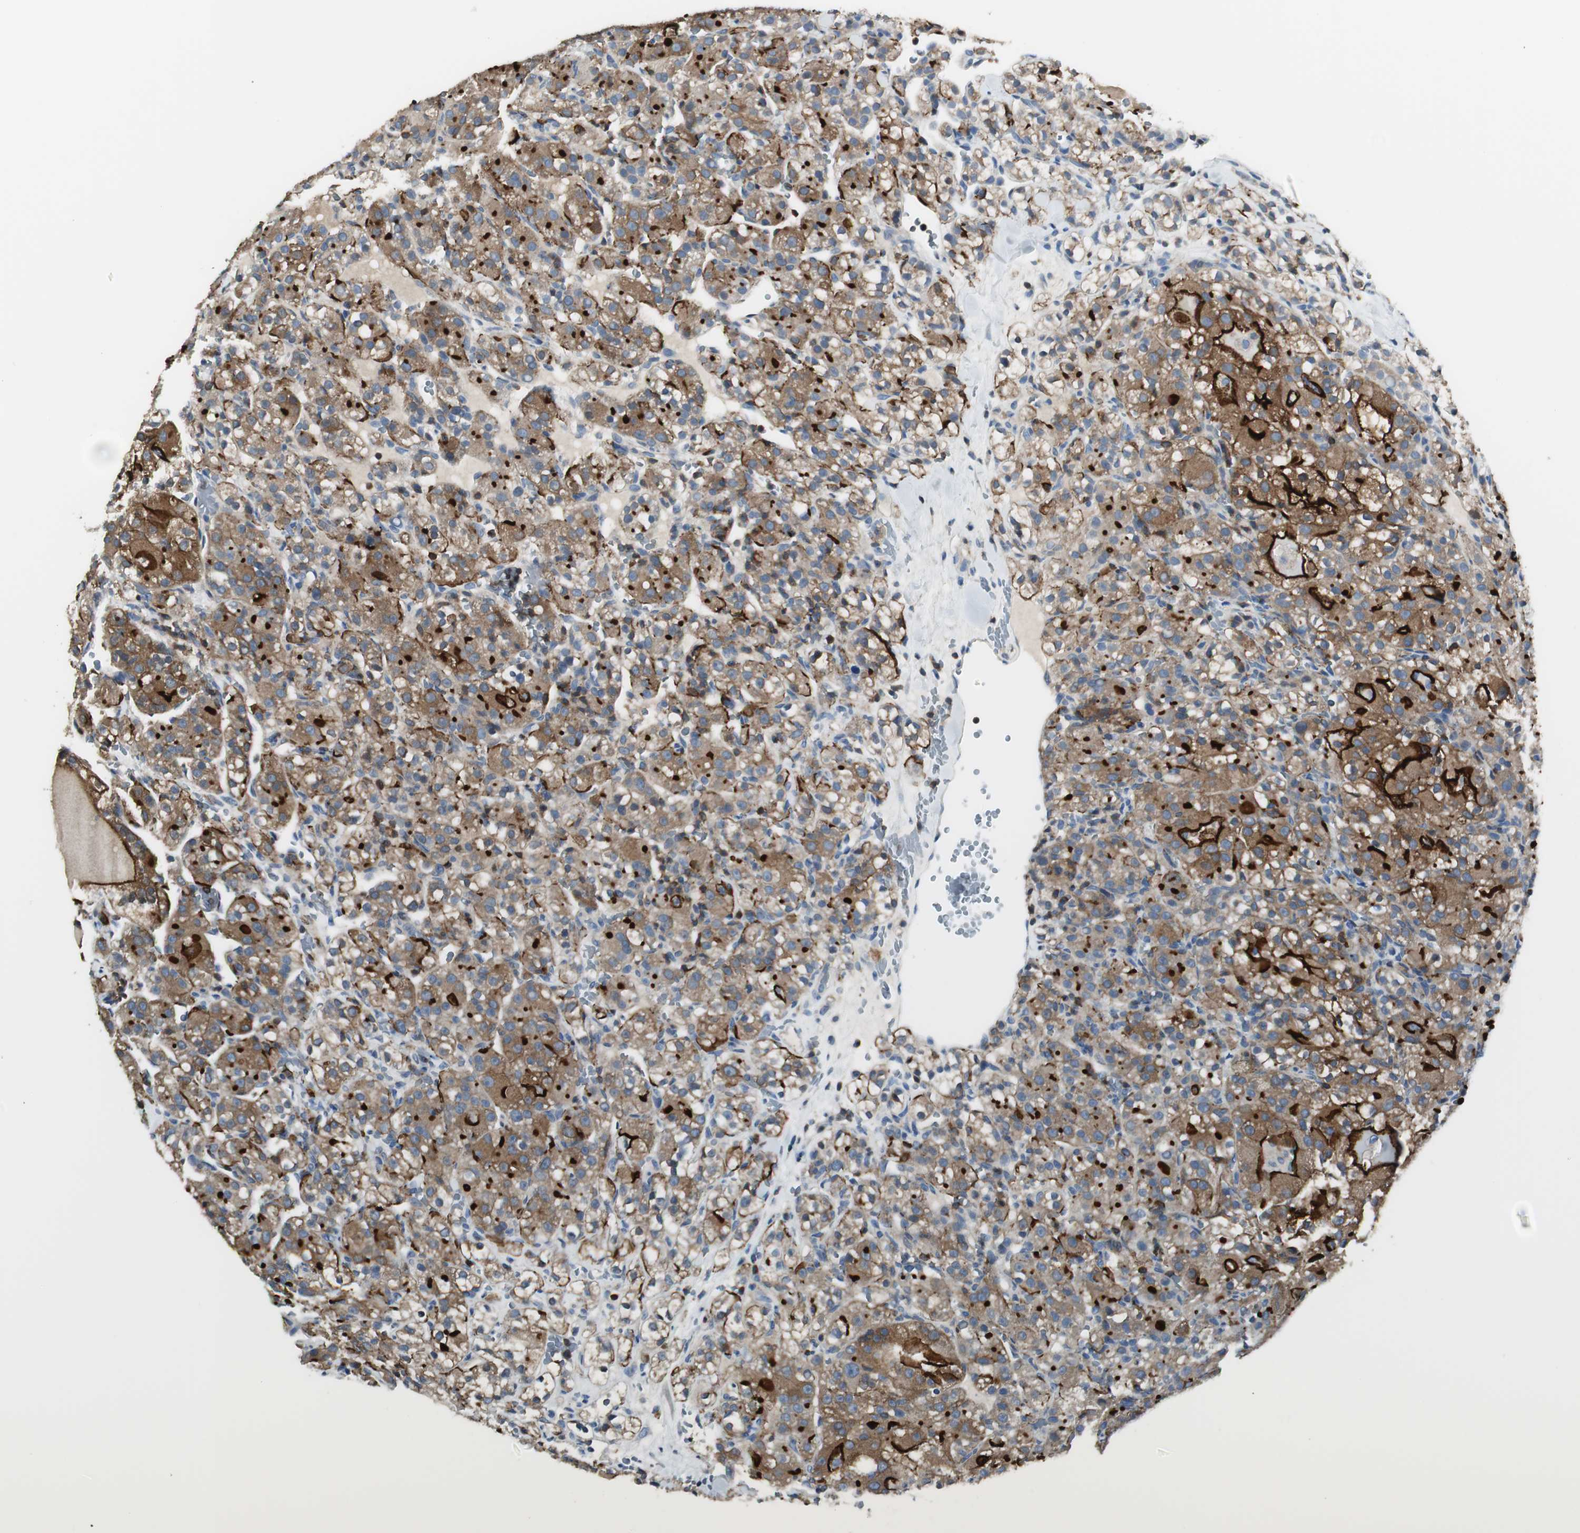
{"staining": {"intensity": "strong", "quantity": "25%-75%", "location": "cytoplasmic/membranous"}, "tissue": "renal cancer", "cell_type": "Tumor cells", "image_type": "cancer", "snomed": [{"axis": "morphology", "description": "Normal tissue, NOS"}, {"axis": "morphology", "description": "Adenocarcinoma, NOS"}, {"axis": "topography", "description": "Kidney"}], "caption": "This is an image of immunohistochemistry staining of adenocarcinoma (renal), which shows strong staining in the cytoplasmic/membranous of tumor cells.", "gene": "SLC9A3R1", "patient": {"sex": "male", "age": 61}}